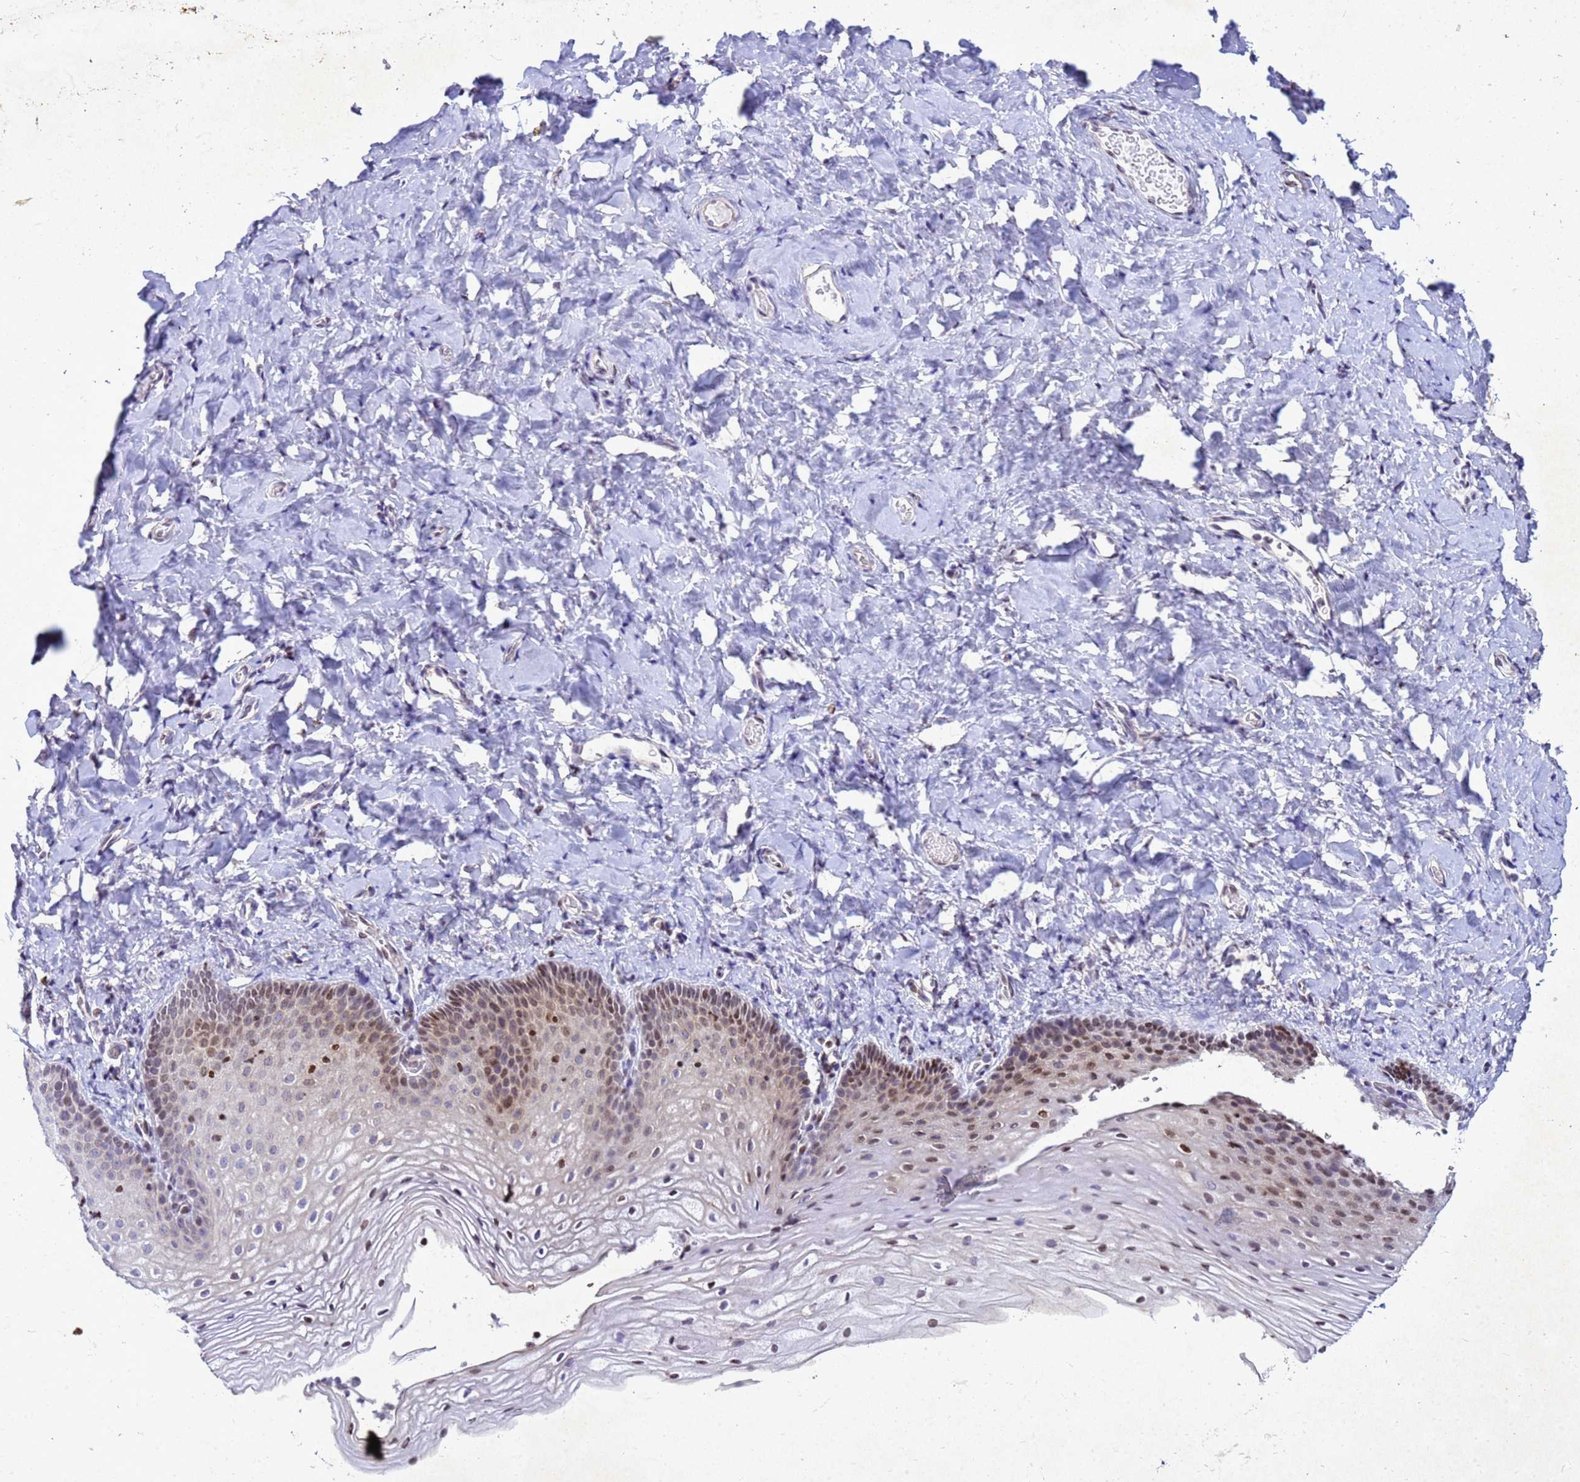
{"staining": {"intensity": "moderate", "quantity": "25%-75%", "location": "cytoplasmic/membranous,nuclear"}, "tissue": "vagina", "cell_type": "Squamous epithelial cells", "image_type": "normal", "snomed": [{"axis": "morphology", "description": "Normal tissue, NOS"}, {"axis": "topography", "description": "Vagina"}], "caption": "Vagina stained with a brown dye exhibits moderate cytoplasmic/membranous,nuclear positive staining in about 25%-75% of squamous epithelial cells.", "gene": "COPS9", "patient": {"sex": "female", "age": 60}}